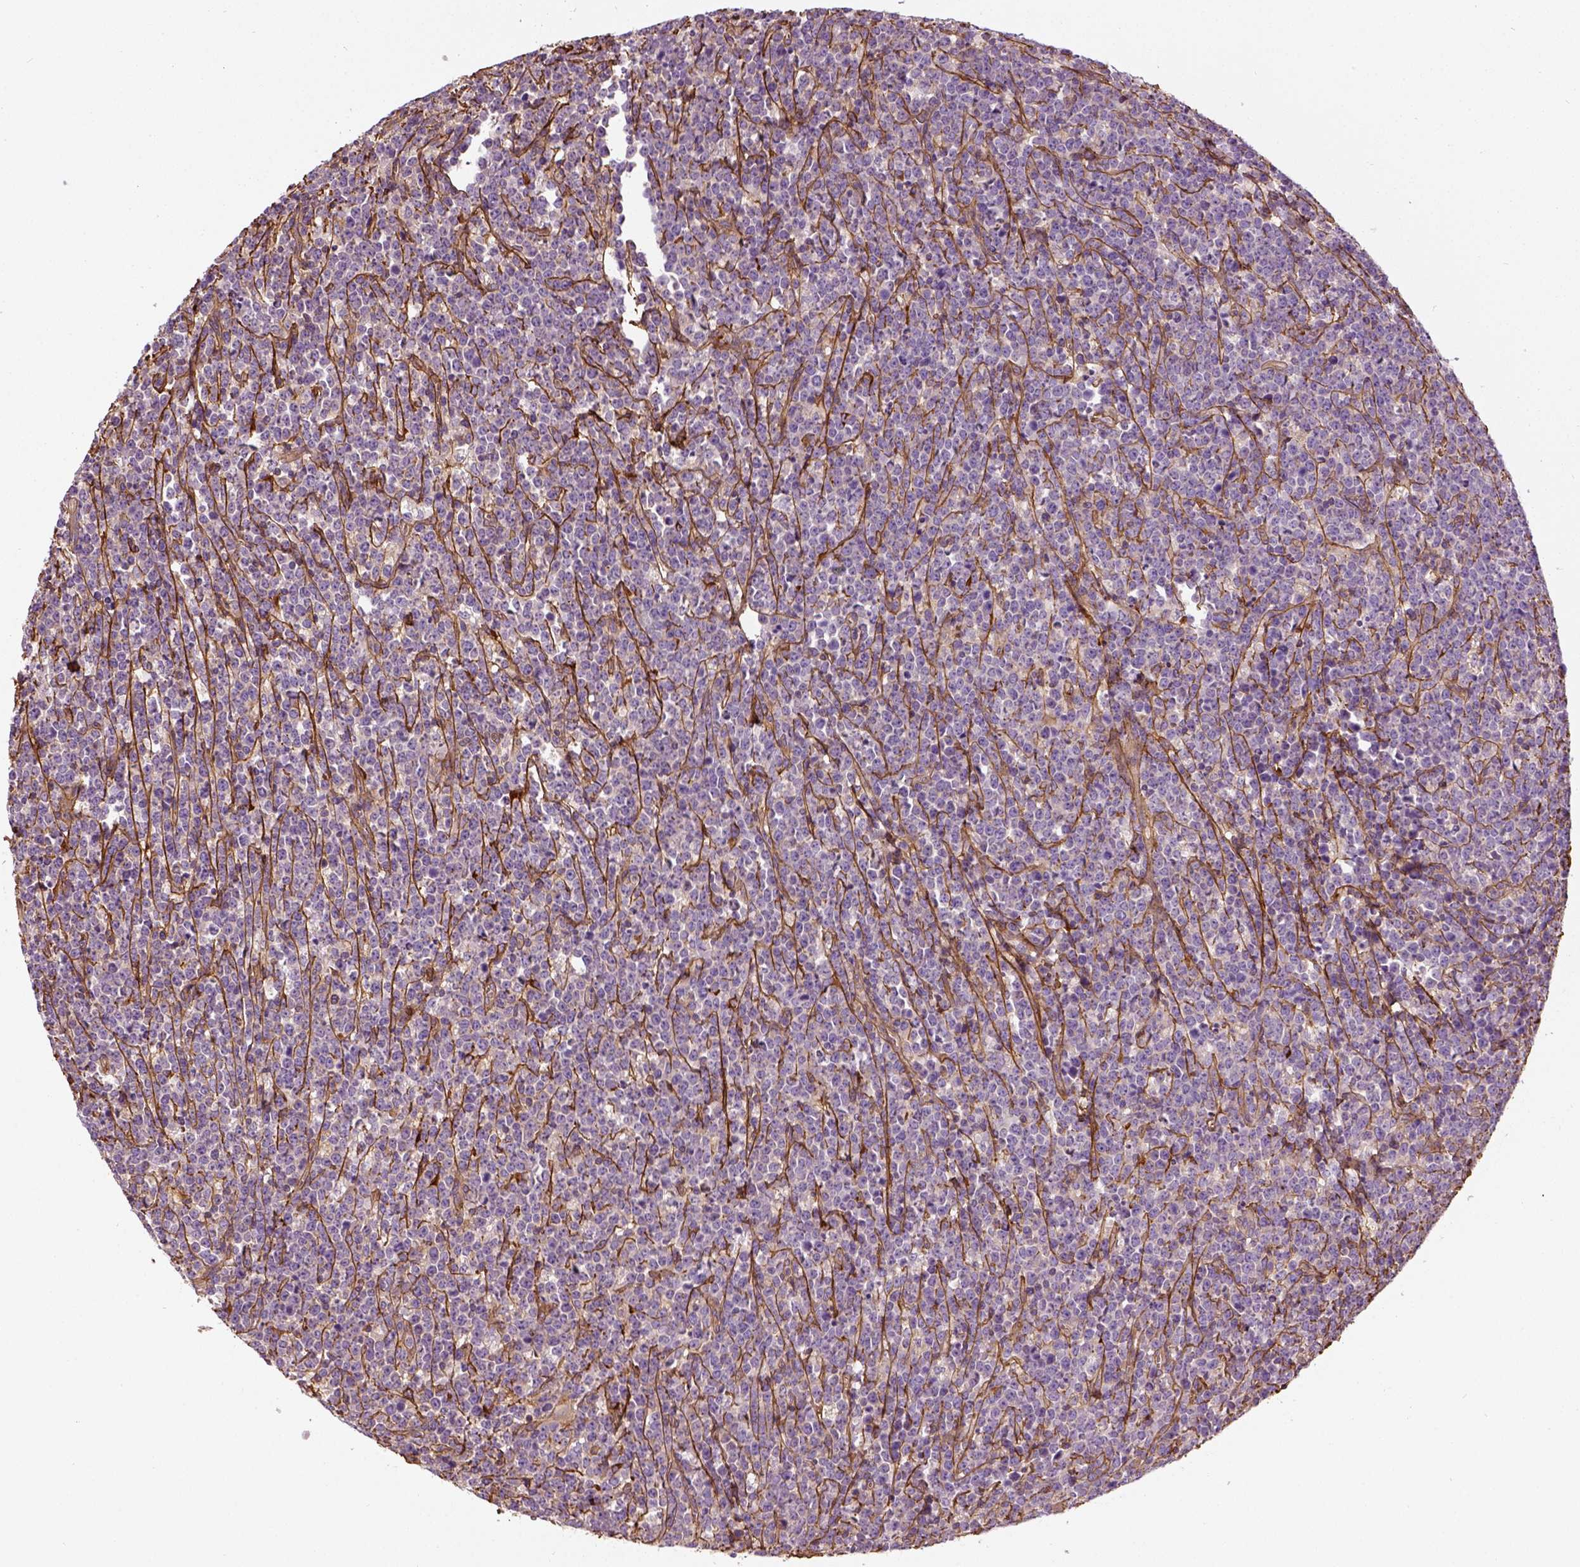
{"staining": {"intensity": "negative", "quantity": "none", "location": "none"}, "tissue": "lymphoma", "cell_type": "Tumor cells", "image_type": "cancer", "snomed": [{"axis": "morphology", "description": "Malignant lymphoma, non-Hodgkin's type, High grade"}, {"axis": "topography", "description": "Small intestine"}], "caption": "Lymphoma was stained to show a protein in brown. There is no significant positivity in tumor cells.", "gene": "COL6A2", "patient": {"sex": "female", "age": 56}}